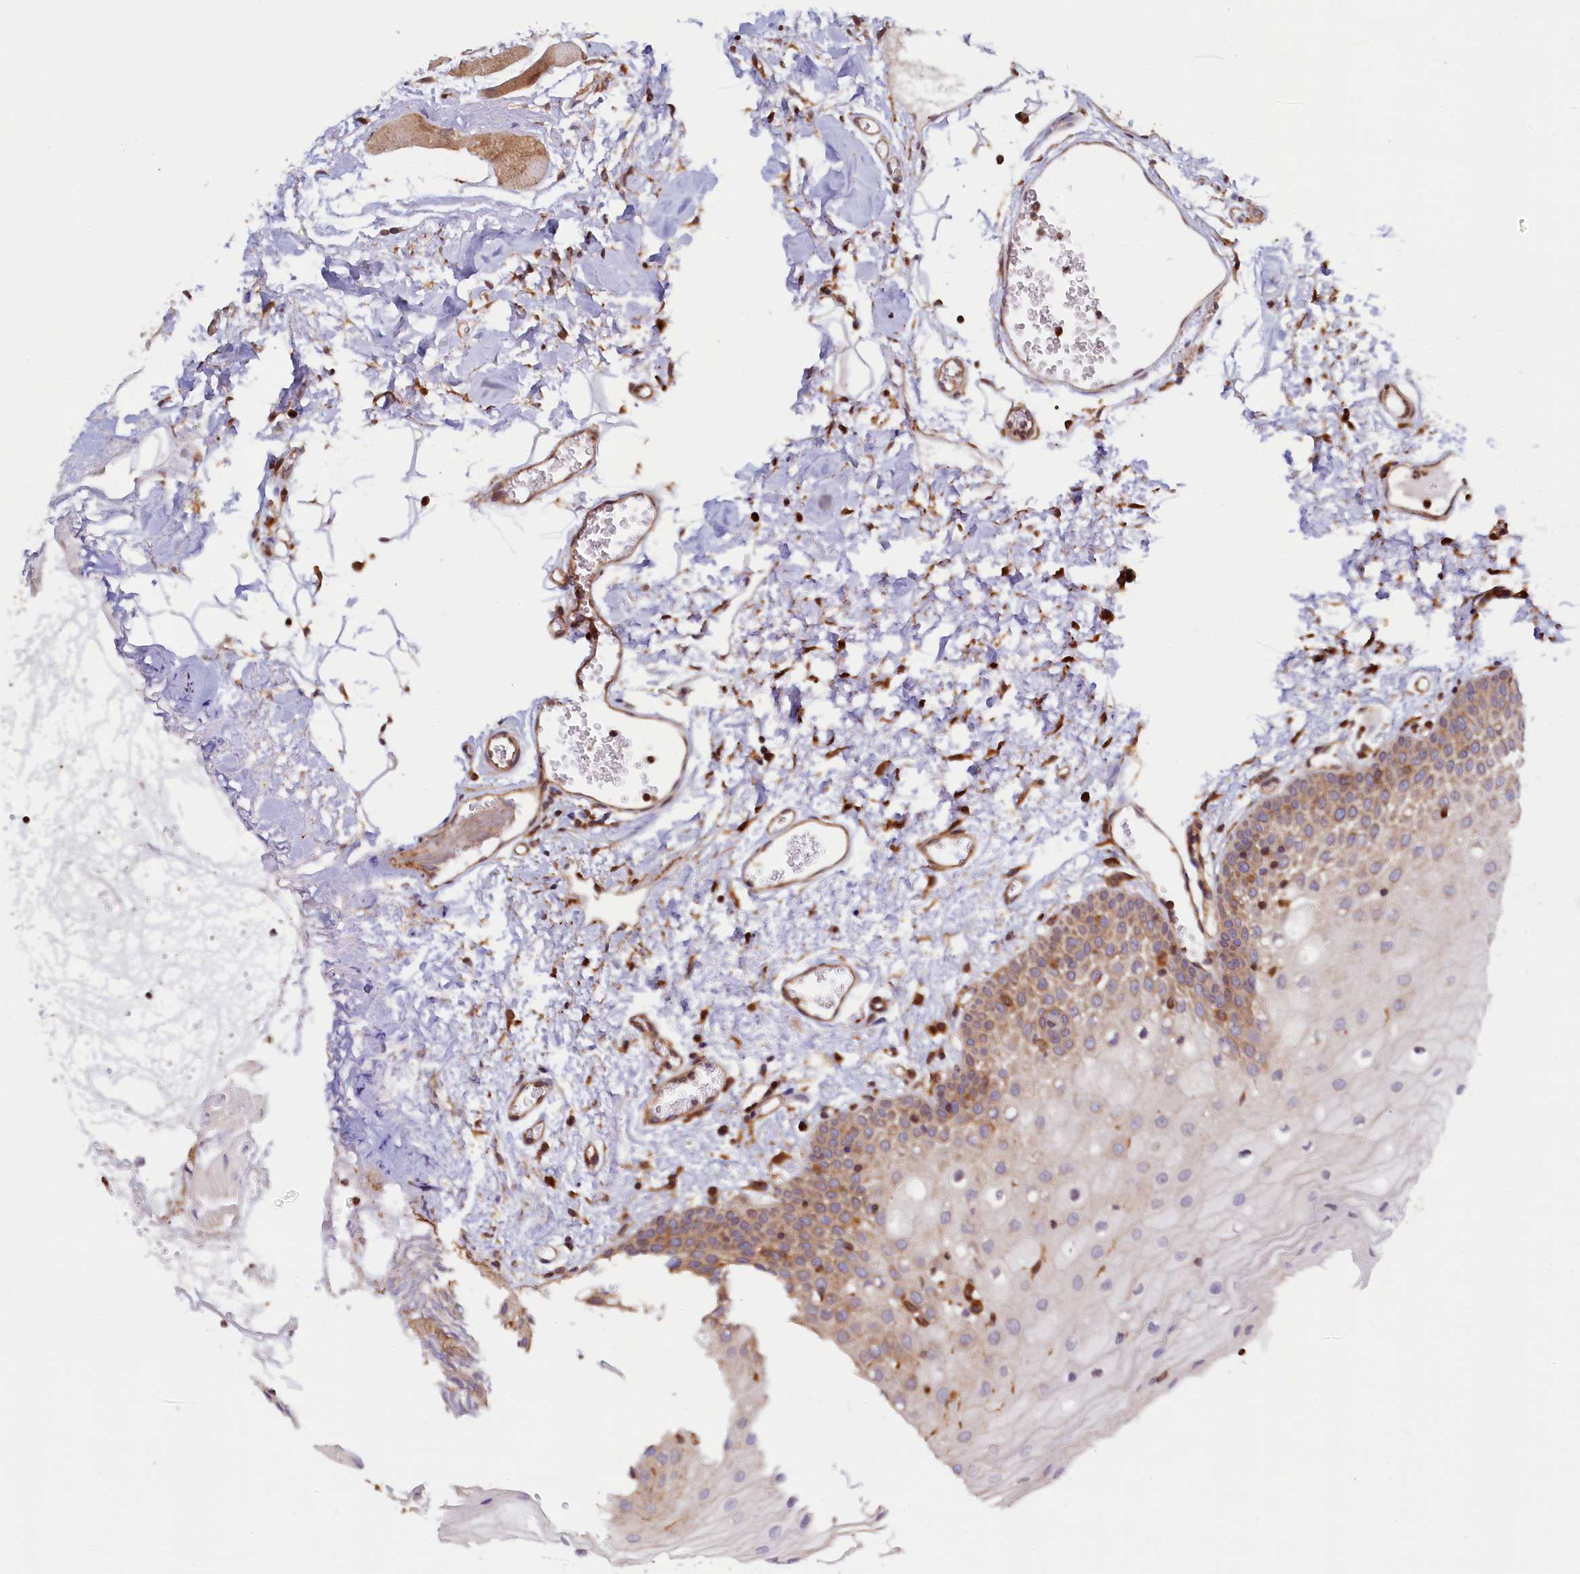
{"staining": {"intensity": "moderate", "quantity": "25%-75%", "location": "cytoplasmic/membranous"}, "tissue": "oral mucosa", "cell_type": "Squamous epithelial cells", "image_type": "normal", "snomed": [{"axis": "morphology", "description": "Normal tissue, NOS"}, {"axis": "topography", "description": "Oral tissue"}, {"axis": "topography", "description": "Tounge, NOS"}], "caption": "DAB (3,3'-diaminobenzidine) immunohistochemical staining of unremarkable human oral mucosa exhibits moderate cytoplasmic/membranous protein staining in about 25%-75% of squamous epithelial cells. (DAB IHC, brown staining for protein, blue staining for nuclei).", "gene": "ATXN2L", "patient": {"sex": "female", "age": 73}}